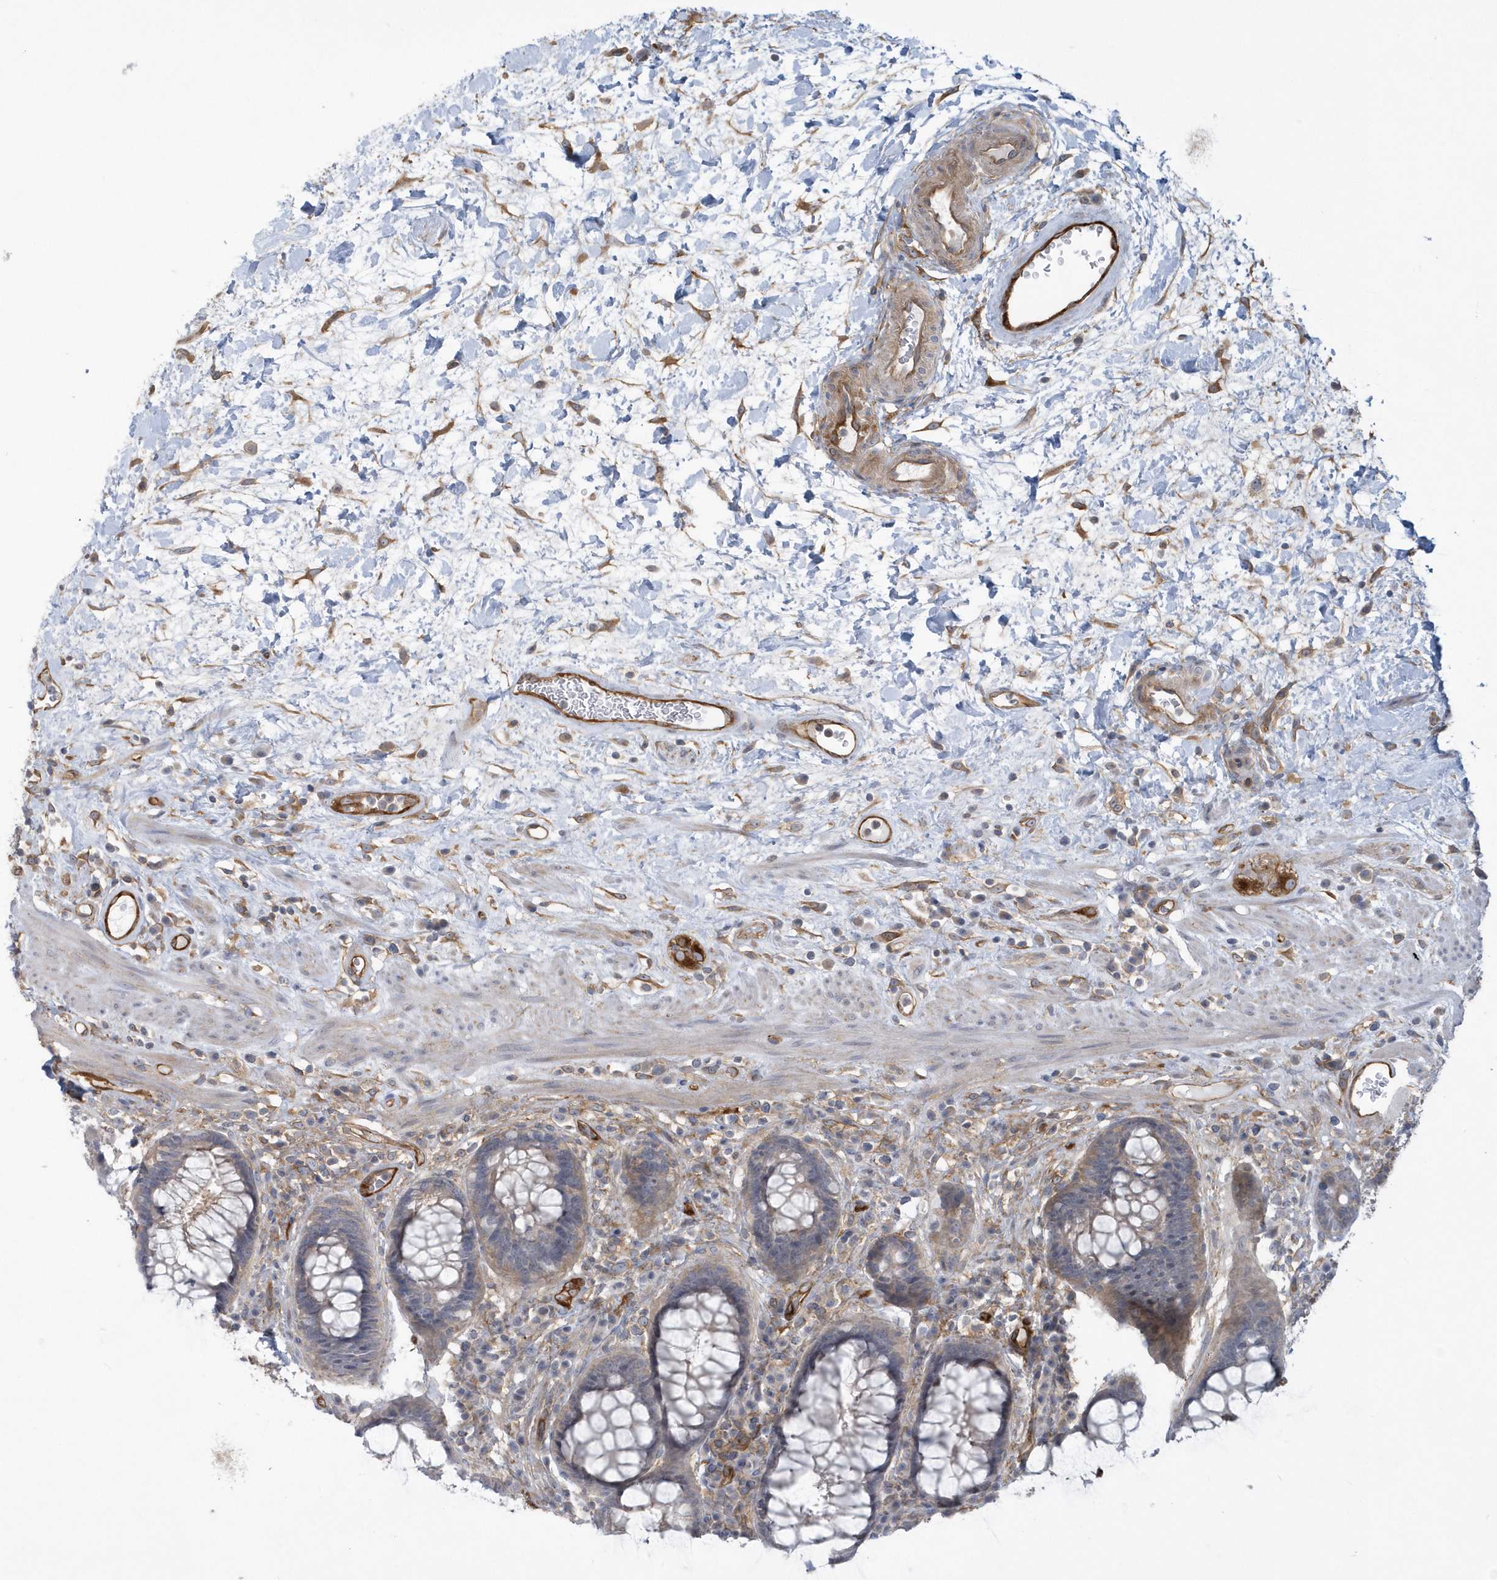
{"staining": {"intensity": "weak", "quantity": "<25%", "location": "cytoplasmic/membranous"}, "tissue": "rectum", "cell_type": "Glandular cells", "image_type": "normal", "snomed": [{"axis": "morphology", "description": "Normal tissue, NOS"}, {"axis": "topography", "description": "Rectum"}], "caption": "There is no significant positivity in glandular cells of rectum. (Immunohistochemistry (ihc), brightfield microscopy, high magnification).", "gene": "RAI14", "patient": {"sex": "male", "age": 64}}